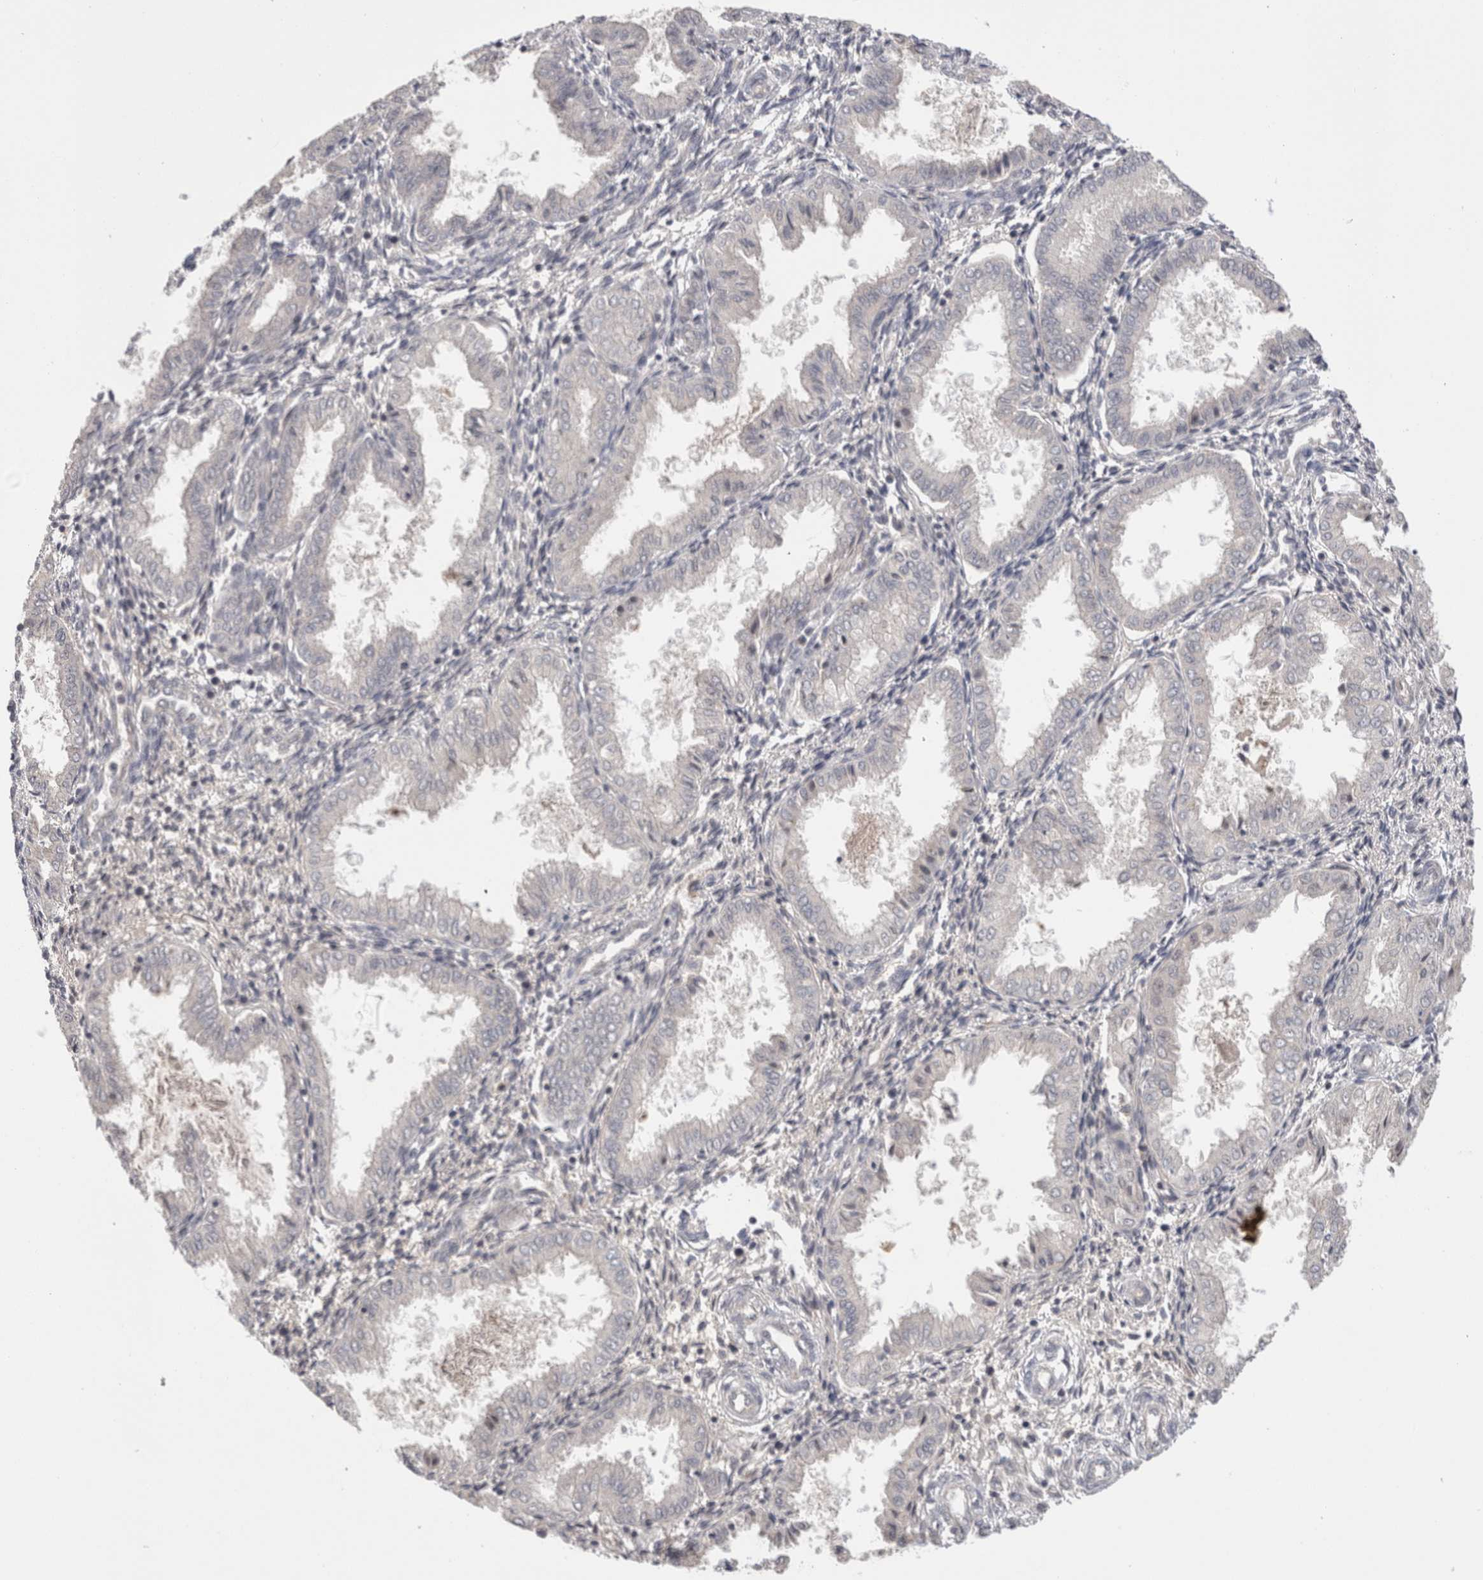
{"staining": {"intensity": "negative", "quantity": "none", "location": "none"}, "tissue": "endometrium", "cell_type": "Cells in endometrial stroma", "image_type": "normal", "snomed": [{"axis": "morphology", "description": "Normal tissue, NOS"}, {"axis": "topography", "description": "Endometrium"}], "caption": "The histopathology image displays no significant expression in cells in endometrial stroma of endometrium.", "gene": "ZNF24", "patient": {"sex": "female", "age": 33}}